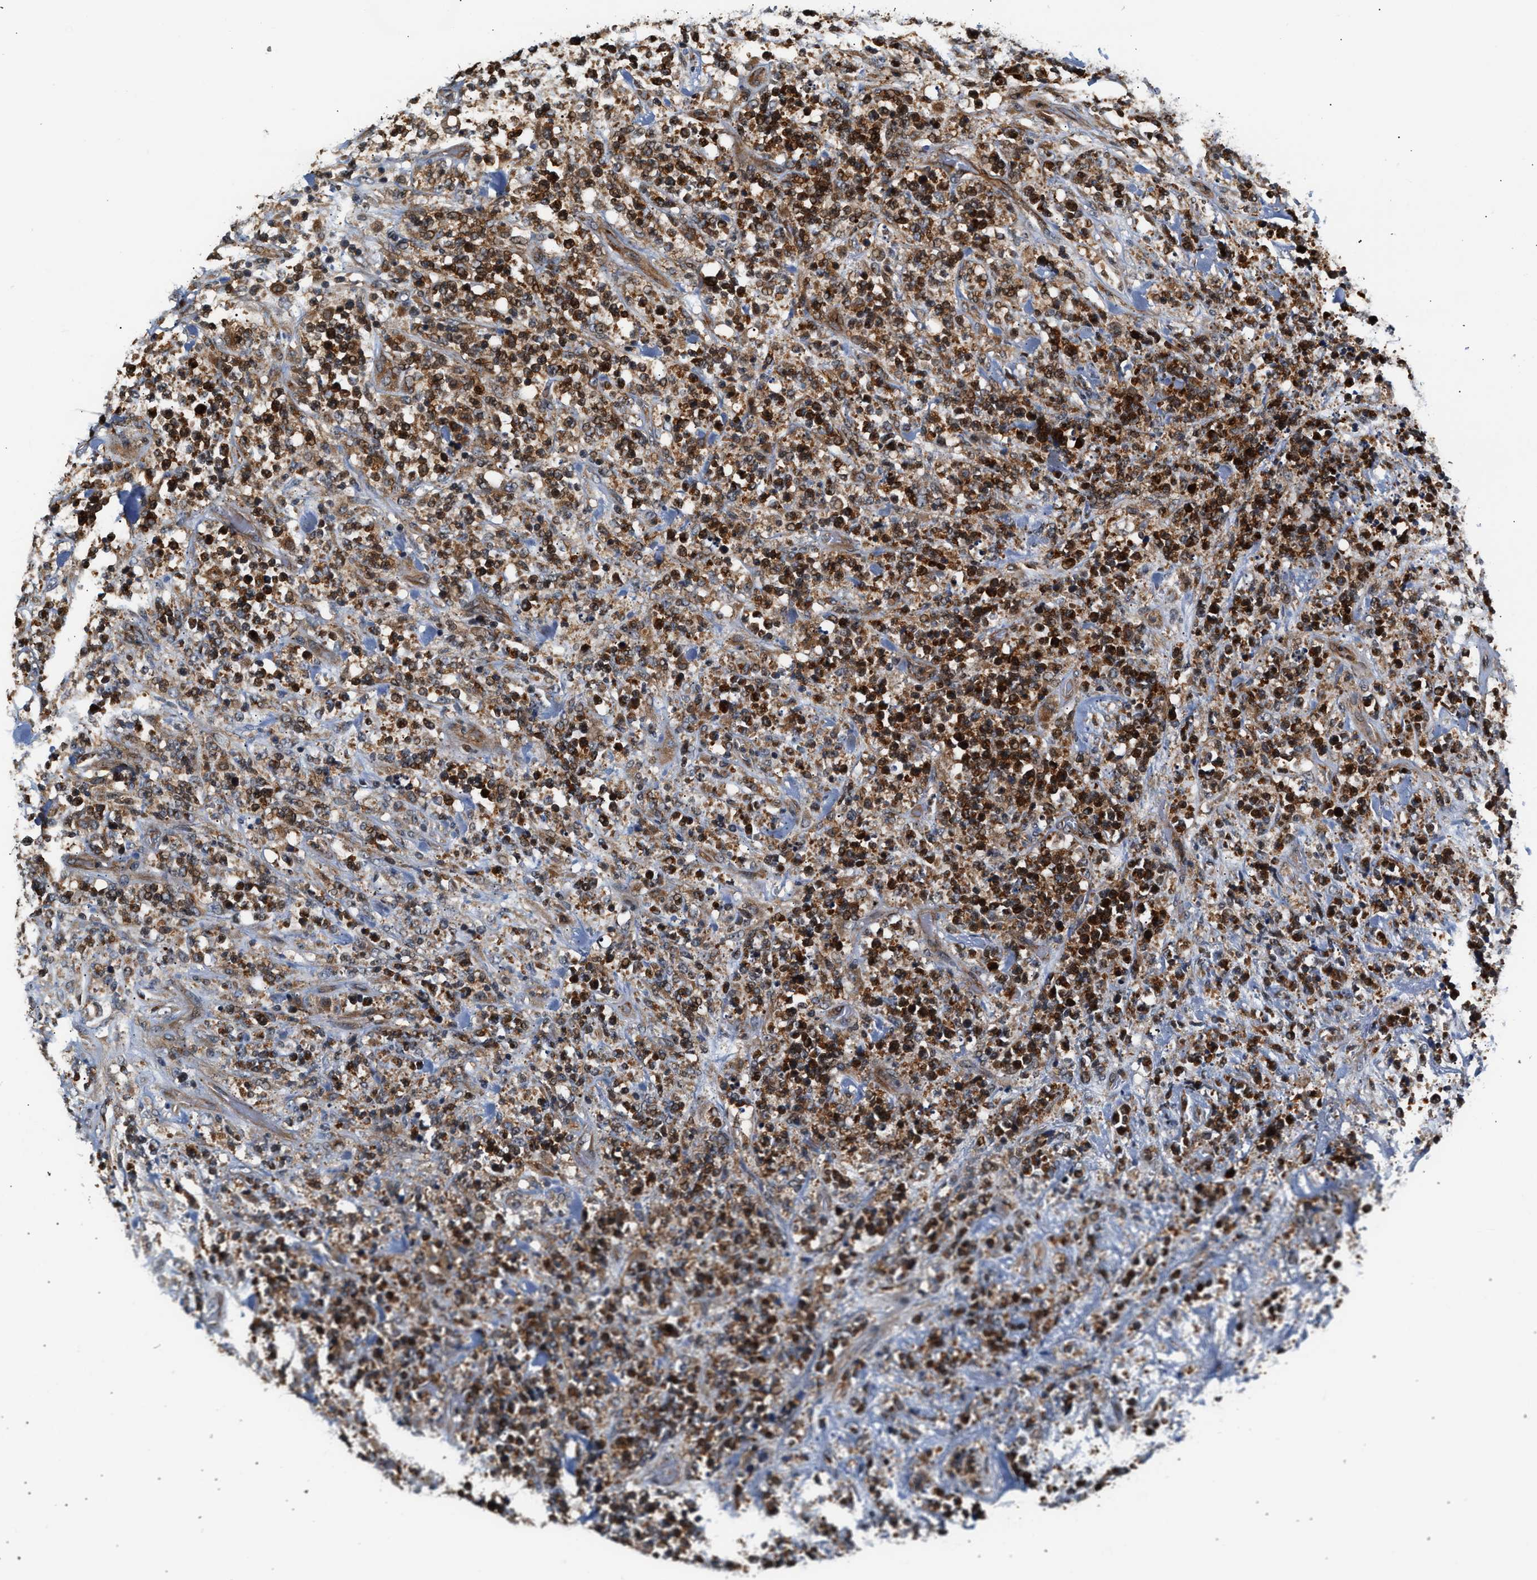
{"staining": {"intensity": "strong", "quantity": ">75%", "location": "cytoplasmic/membranous,nuclear"}, "tissue": "lymphoma", "cell_type": "Tumor cells", "image_type": "cancer", "snomed": [{"axis": "morphology", "description": "Malignant lymphoma, non-Hodgkin's type, High grade"}, {"axis": "topography", "description": "Soft tissue"}], "caption": "This micrograph shows immunohistochemistry staining of malignant lymphoma, non-Hodgkin's type (high-grade), with high strong cytoplasmic/membranous and nuclear expression in approximately >75% of tumor cells.", "gene": "TUT7", "patient": {"sex": "male", "age": 18}}